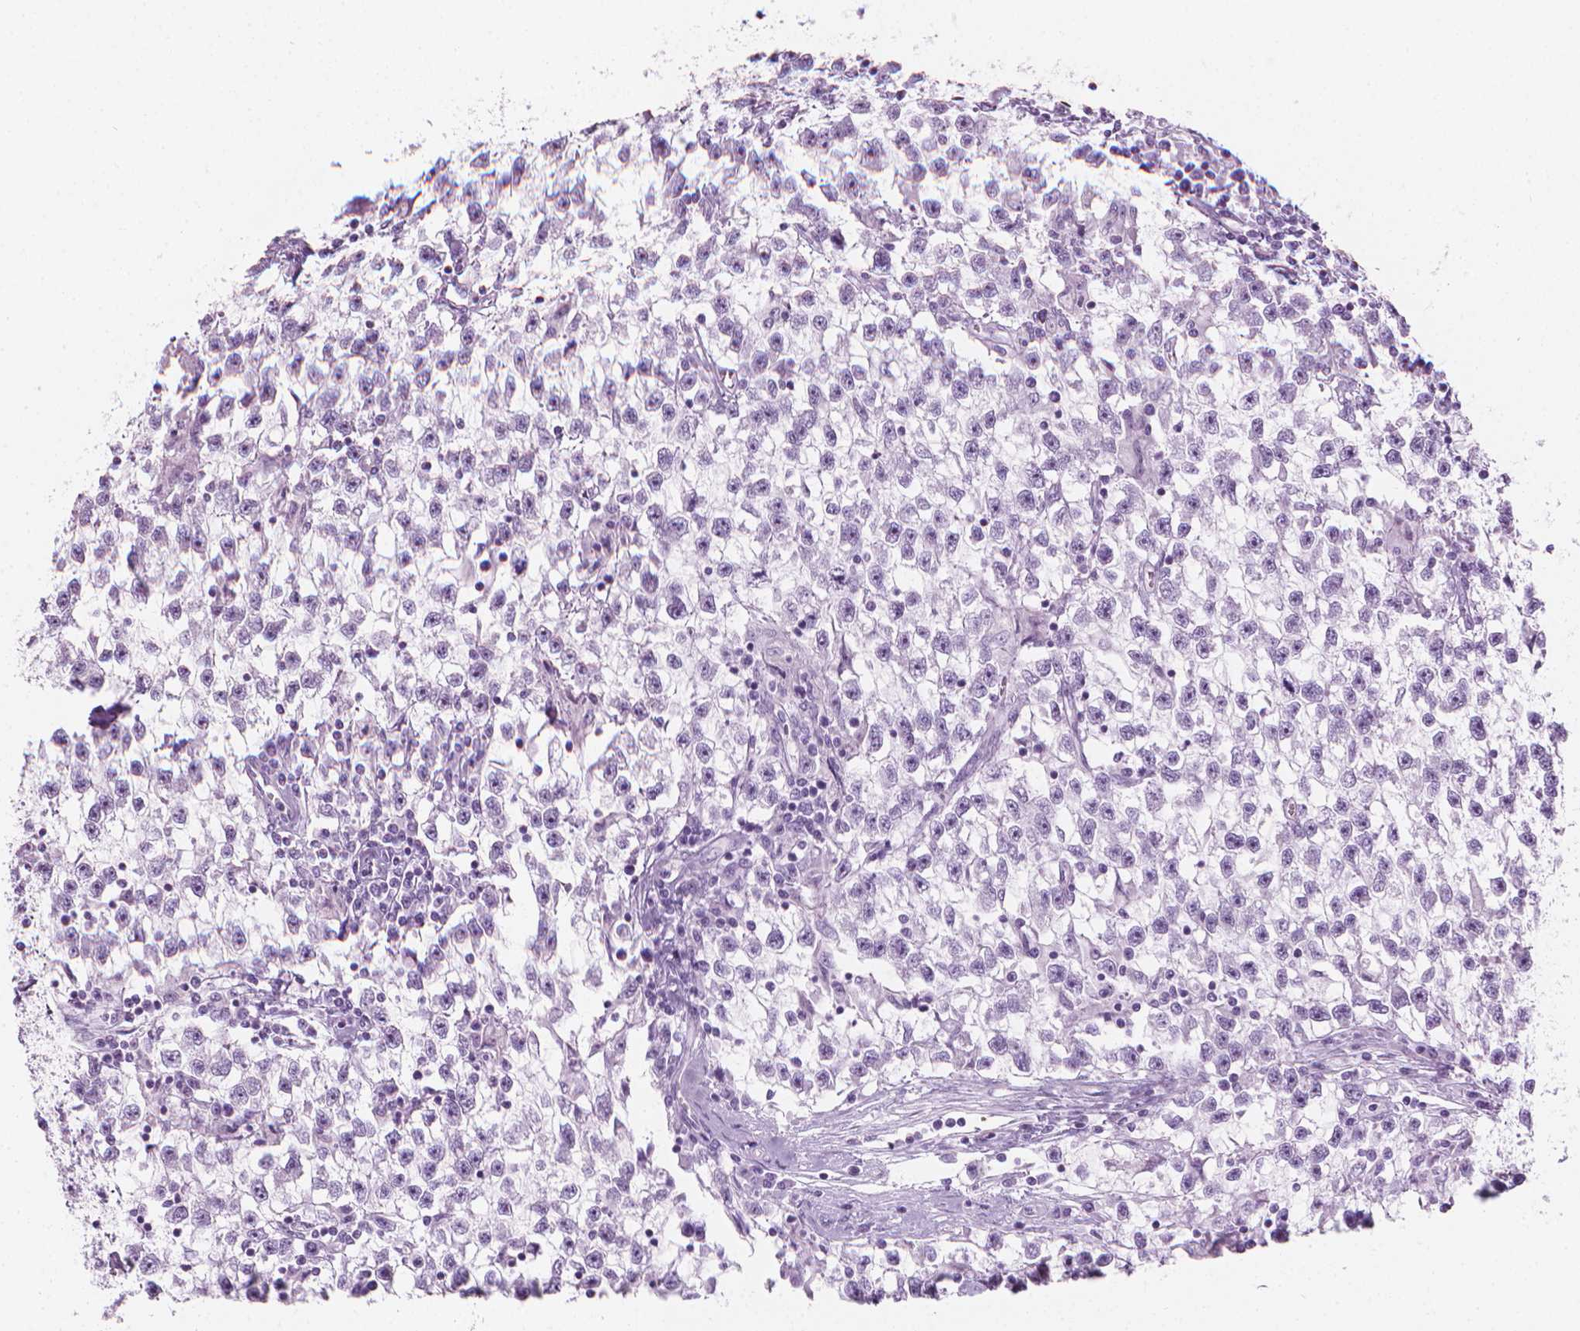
{"staining": {"intensity": "negative", "quantity": "none", "location": "none"}, "tissue": "testis cancer", "cell_type": "Tumor cells", "image_type": "cancer", "snomed": [{"axis": "morphology", "description": "Seminoma, NOS"}, {"axis": "topography", "description": "Testis"}], "caption": "Immunohistochemical staining of testis cancer demonstrates no significant positivity in tumor cells. (DAB IHC with hematoxylin counter stain).", "gene": "SCG3", "patient": {"sex": "male", "age": 31}}